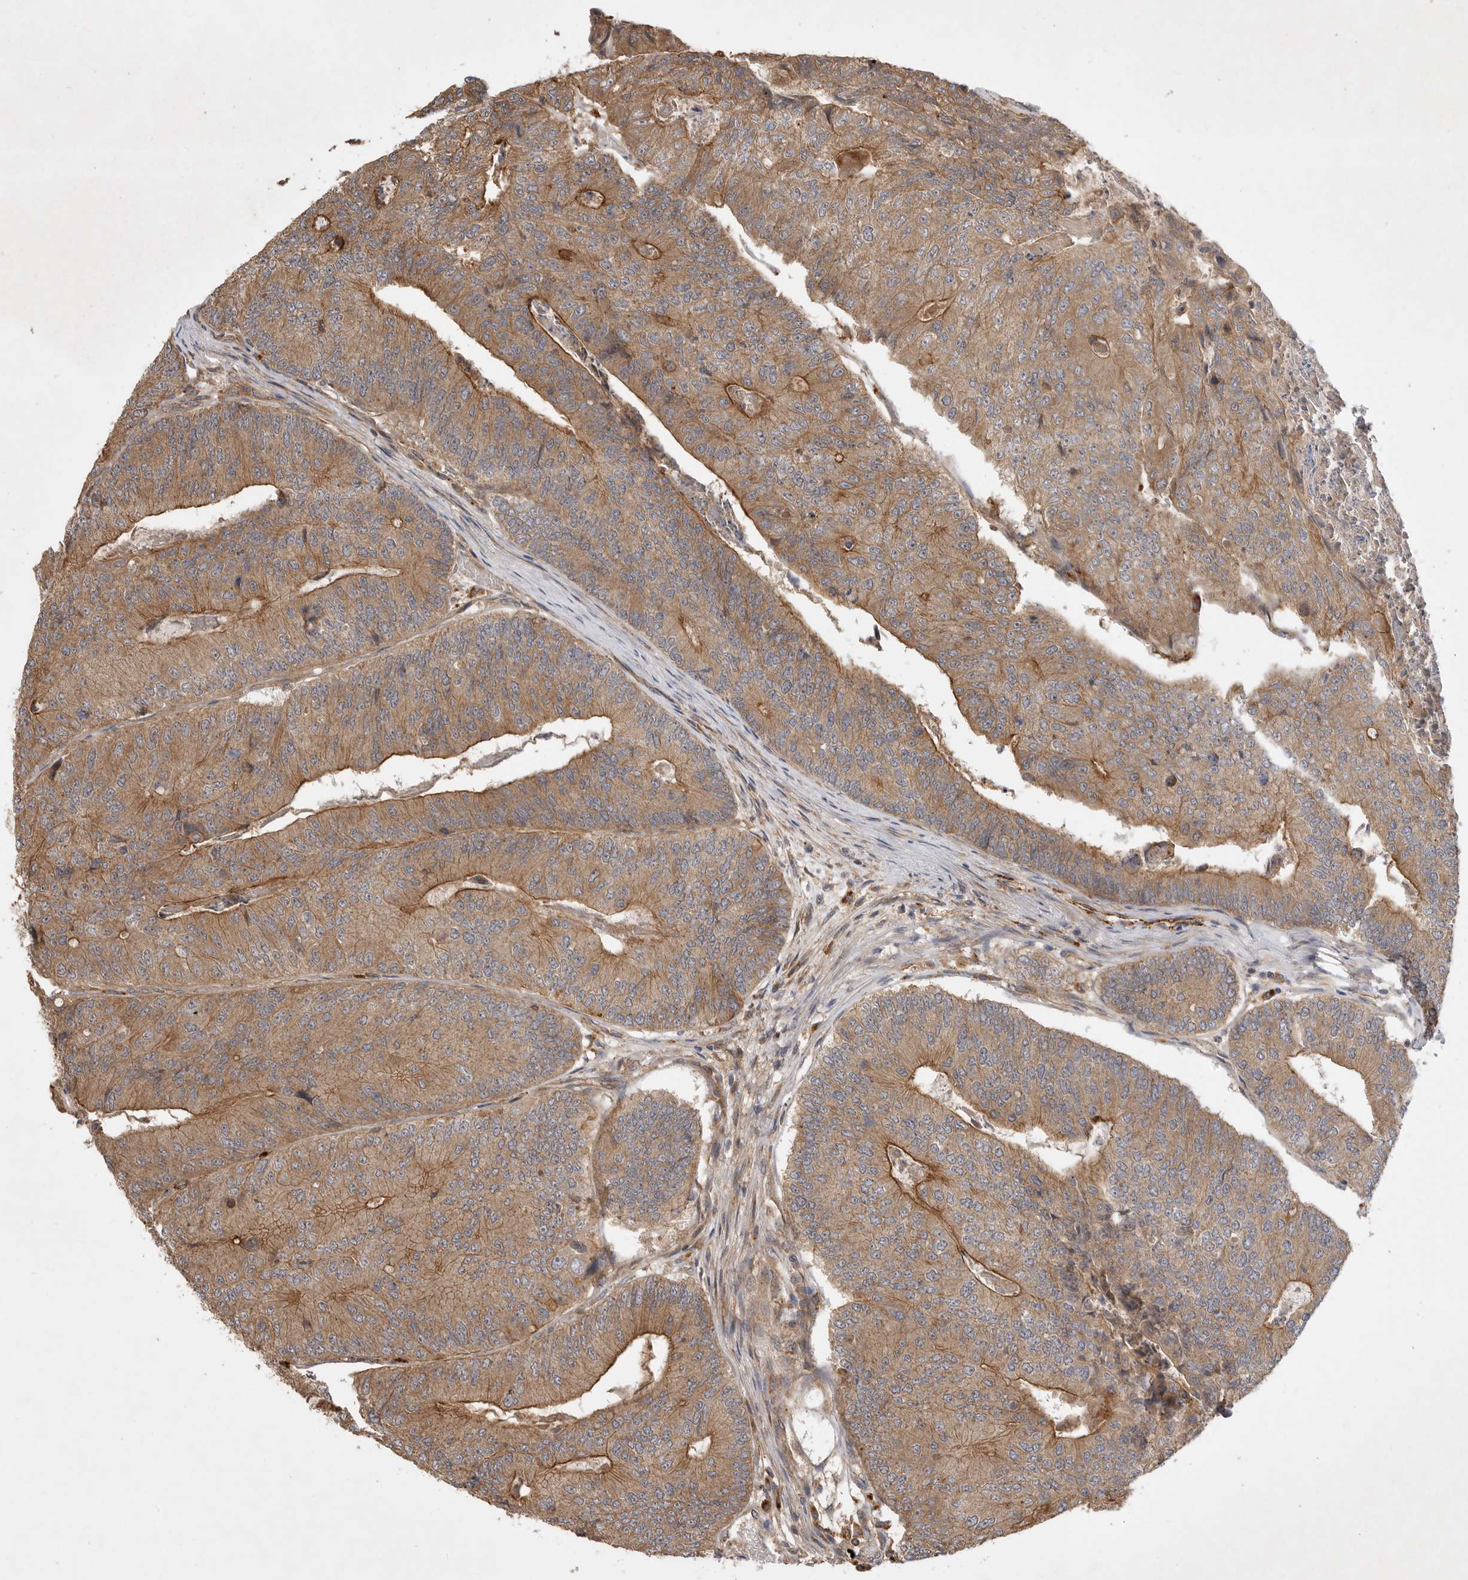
{"staining": {"intensity": "moderate", "quantity": ">75%", "location": "cytoplasmic/membranous"}, "tissue": "colorectal cancer", "cell_type": "Tumor cells", "image_type": "cancer", "snomed": [{"axis": "morphology", "description": "Adenocarcinoma, NOS"}, {"axis": "topography", "description": "Colon"}], "caption": "High-magnification brightfield microscopy of colorectal adenocarcinoma stained with DAB (brown) and counterstained with hematoxylin (blue). tumor cells exhibit moderate cytoplasmic/membranous staining is seen in about>75% of cells.", "gene": "ZNF232", "patient": {"sex": "female", "age": 67}}